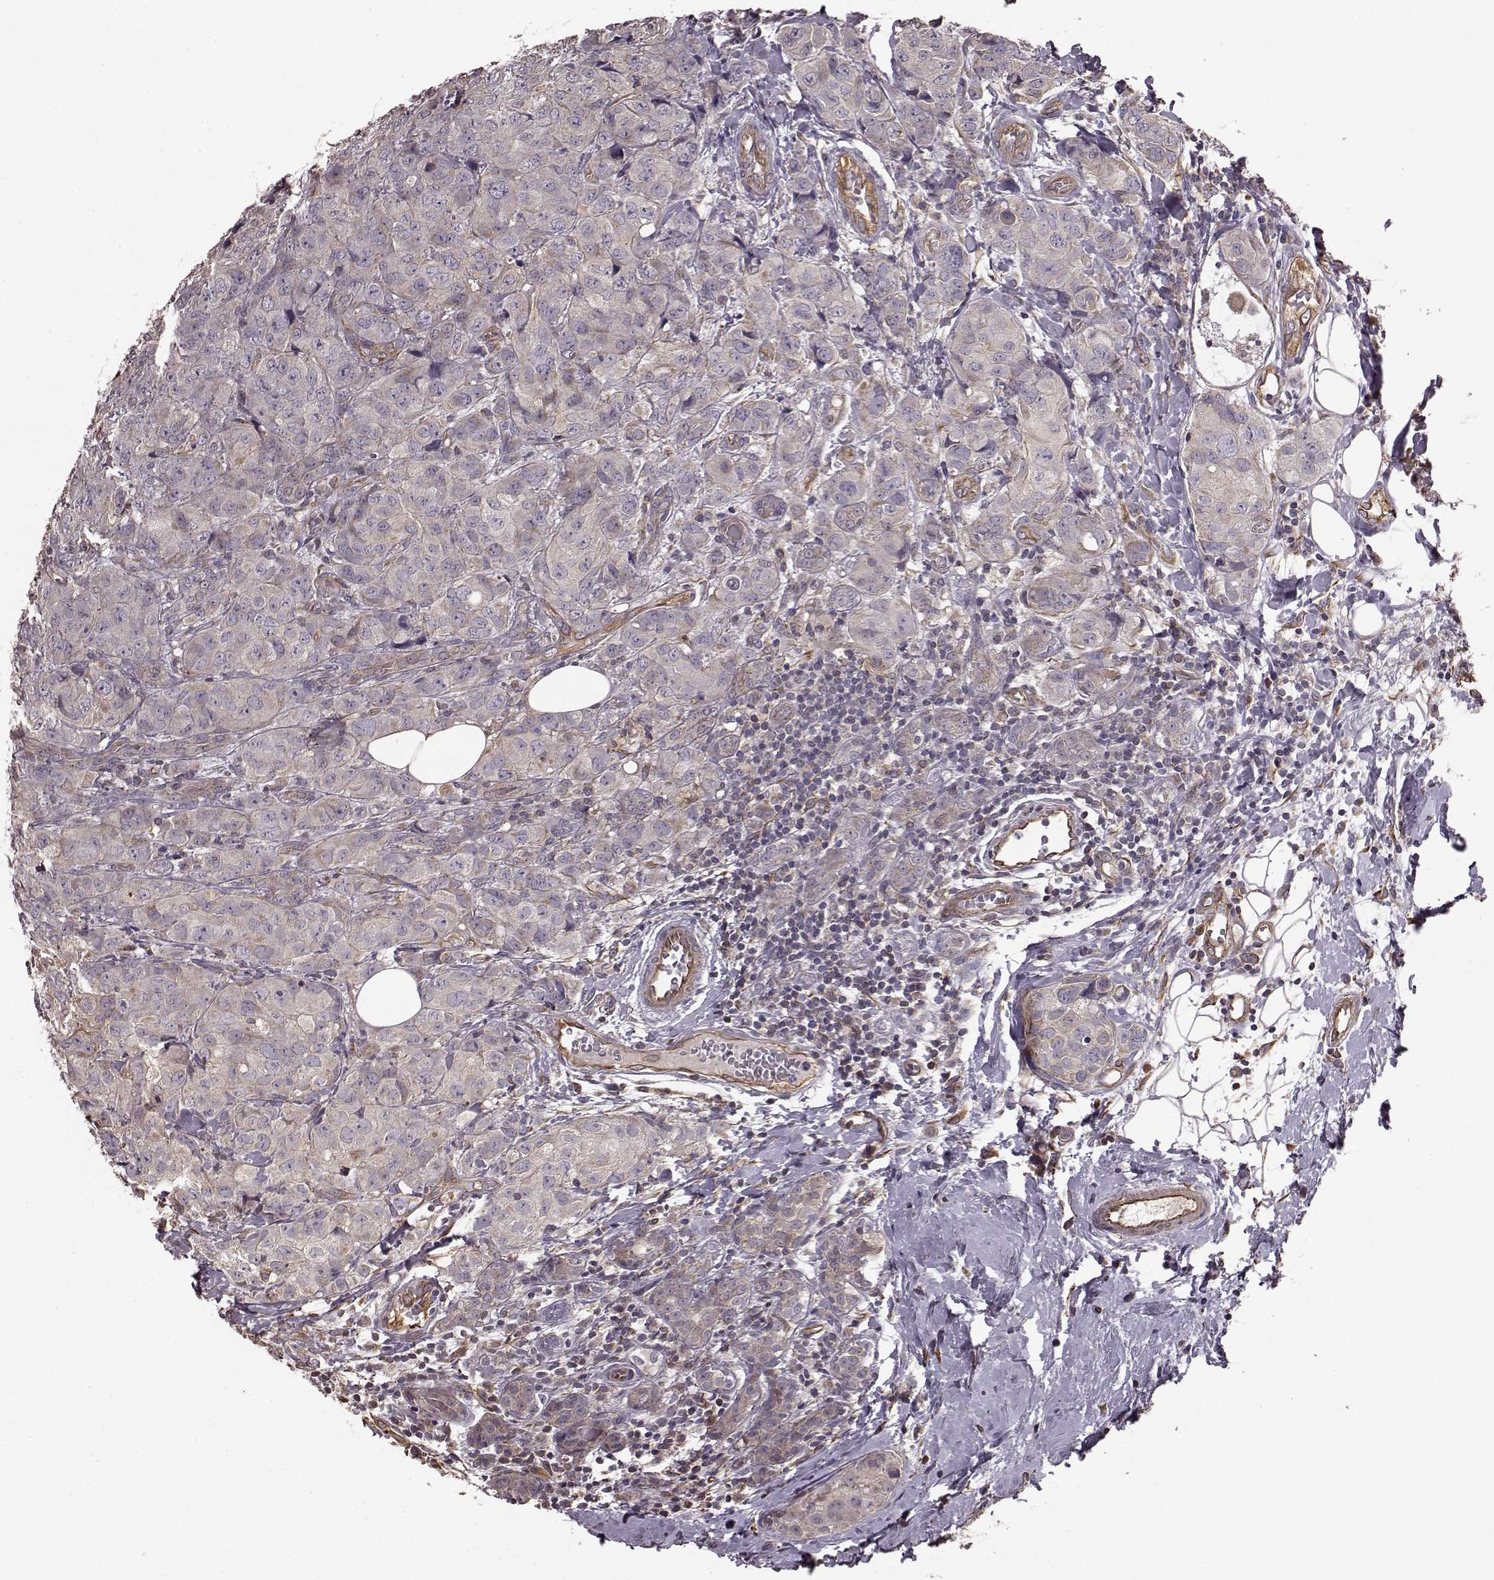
{"staining": {"intensity": "negative", "quantity": "none", "location": "none"}, "tissue": "breast cancer", "cell_type": "Tumor cells", "image_type": "cancer", "snomed": [{"axis": "morphology", "description": "Duct carcinoma"}, {"axis": "topography", "description": "Breast"}], "caption": "Human breast invasive ductal carcinoma stained for a protein using IHC shows no expression in tumor cells.", "gene": "NTF3", "patient": {"sex": "female", "age": 43}}